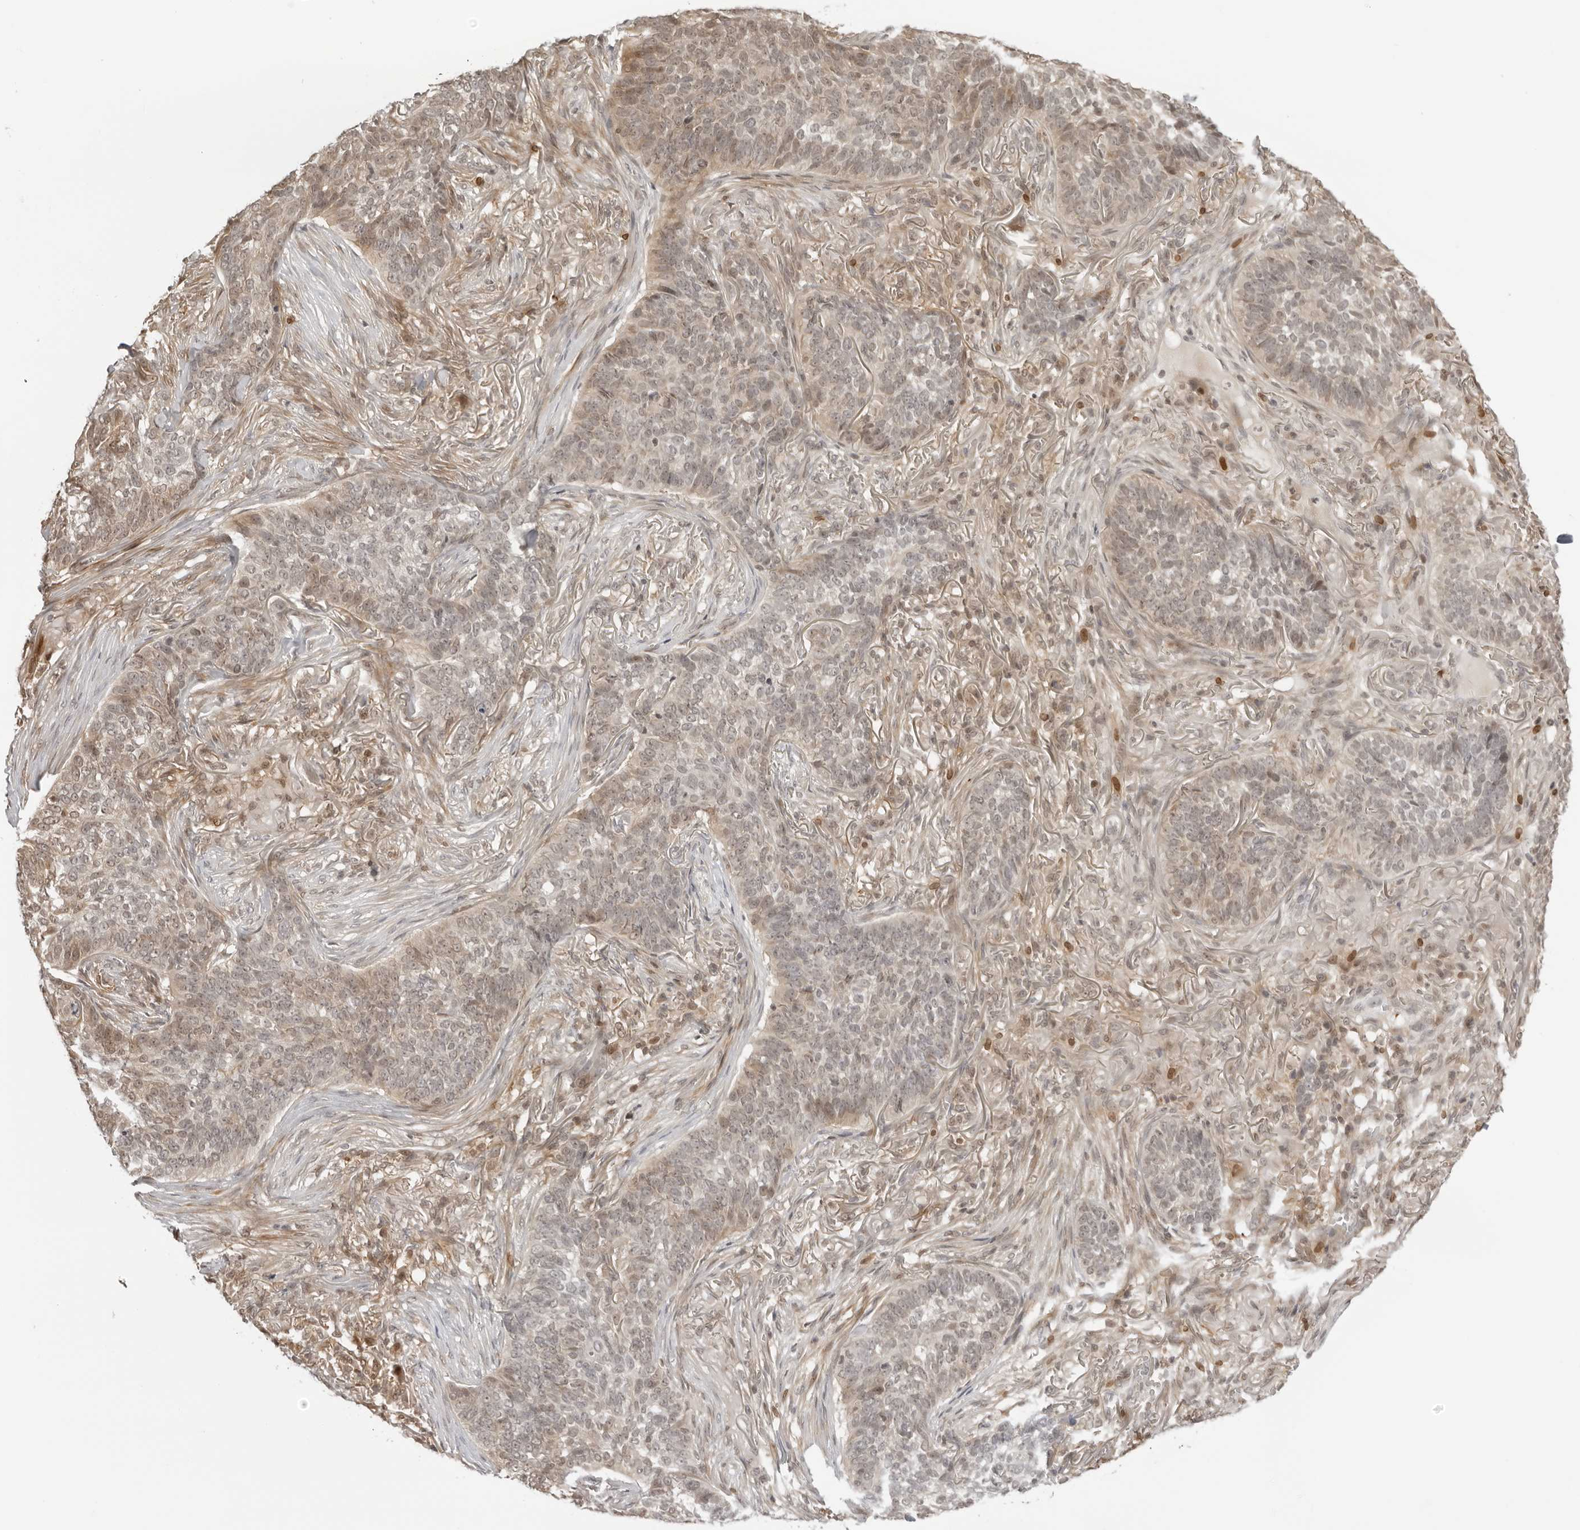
{"staining": {"intensity": "weak", "quantity": "<25%", "location": "cytoplasmic/membranous,nuclear"}, "tissue": "skin cancer", "cell_type": "Tumor cells", "image_type": "cancer", "snomed": [{"axis": "morphology", "description": "Basal cell carcinoma"}, {"axis": "topography", "description": "Skin"}], "caption": "Tumor cells show no significant protein expression in basal cell carcinoma (skin).", "gene": "RNF146", "patient": {"sex": "male", "age": 85}}